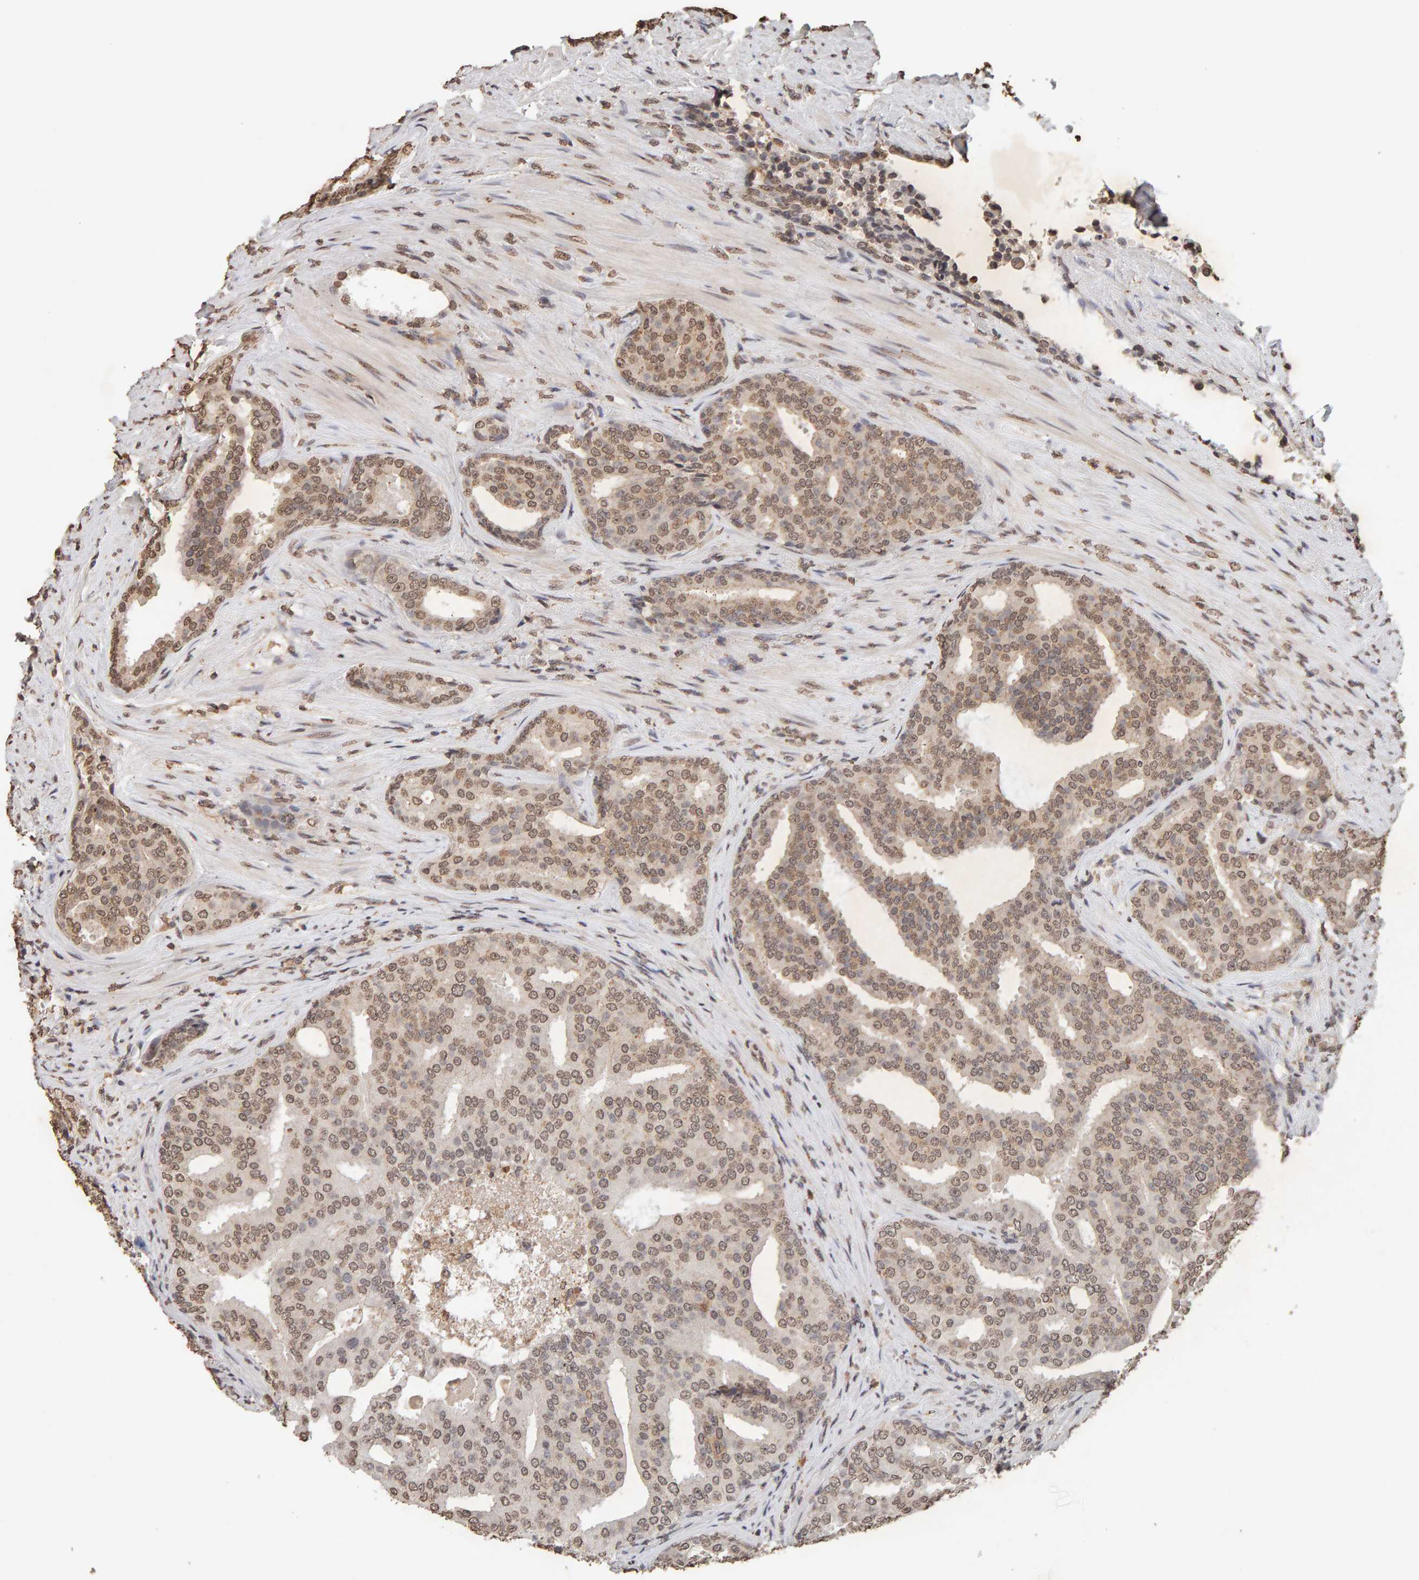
{"staining": {"intensity": "moderate", "quantity": ">75%", "location": "nuclear"}, "tissue": "prostate cancer", "cell_type": "Tumor cells", "image_type": "cancer", "snomed": [{"axis": "morphology", "description": "Adenocarcinoma, High grade"}, {"axis": "topography", "description": "Prostate"}], "caption": "Immunohistochemical staining of human prostate cancer exhibits moderate nuclear protein positivity in about >75% of tumor cells.", "gene": "DNAJB5", "patient": {"sex": "male", "age": 71}}